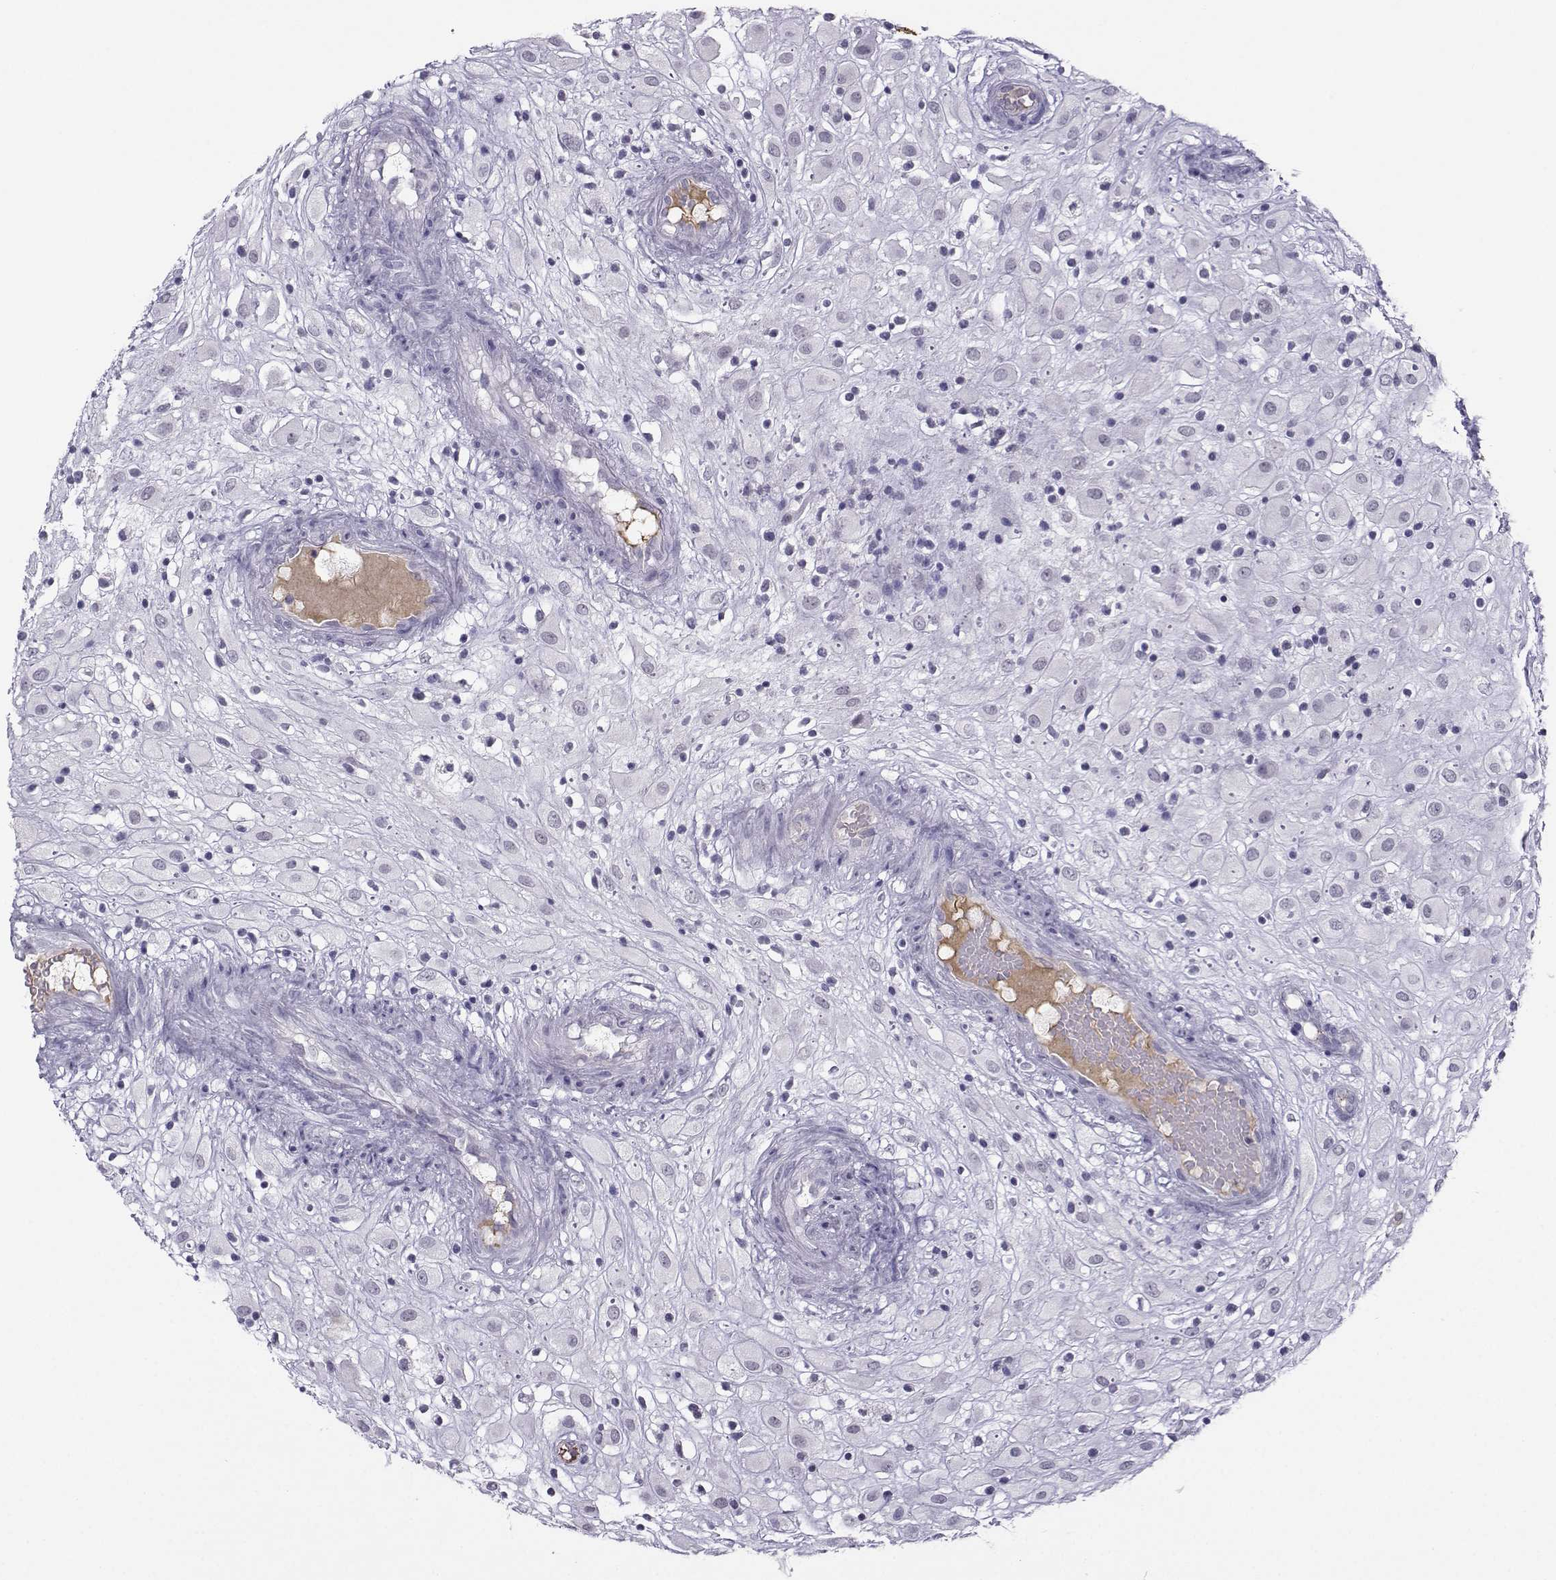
{"staining": {"intensity": "negative", "quantity": "none", "location": "none"}, "tissue": "placenta", "cell_type": "Decidual cells", "image_type": "normal", "snomed": [{"axis": "morphology", "description": "Normal tissue, NOS"}, {"axis": "topography", "description": "Placenta"}], "caption": "IHC of normal human placenta displays no expression in decidual cells.", "gene": "LHX1", "patient": {"sex": "female", "age": 24}}